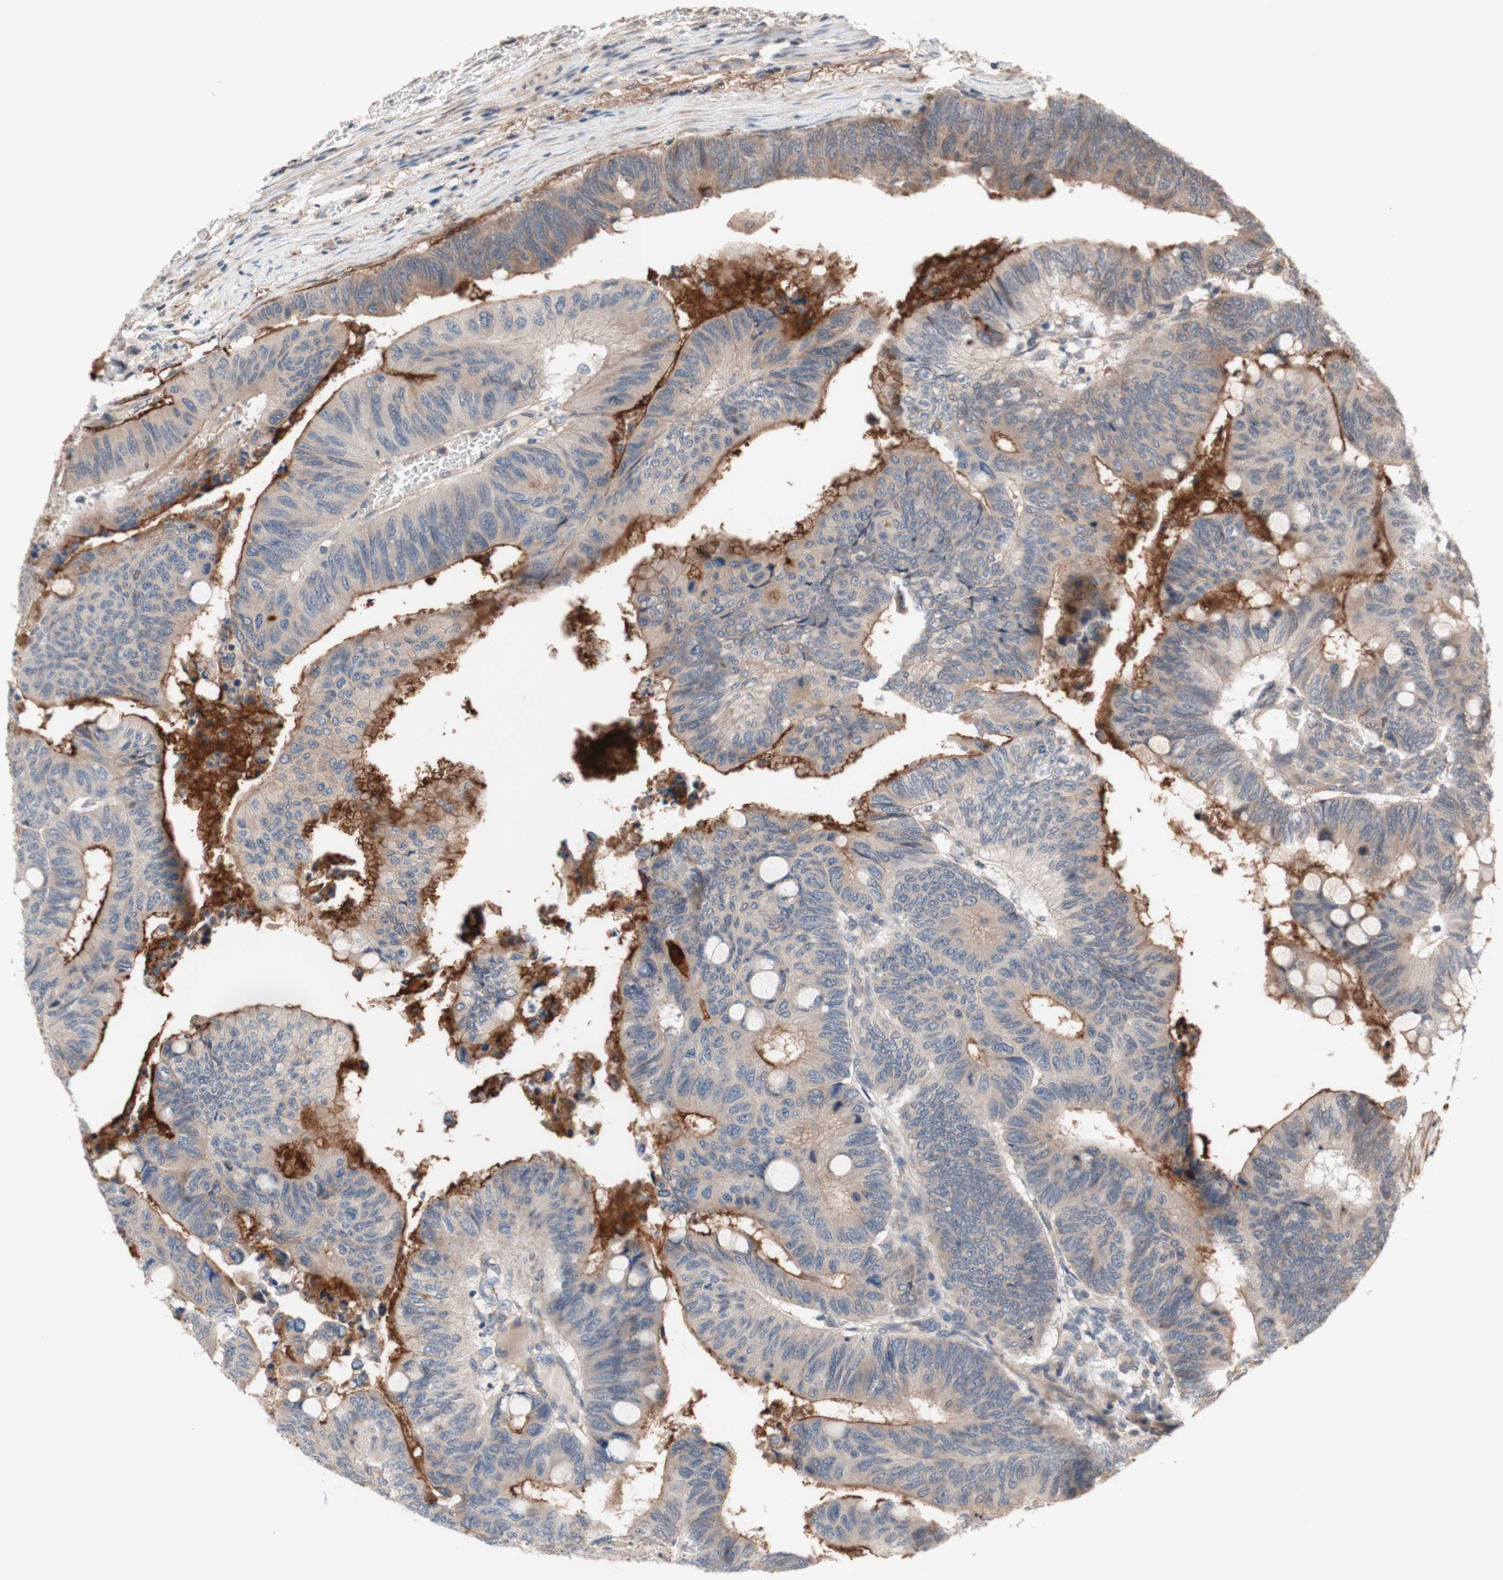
{"staining": {"intensity": "strong", "quantity": "<25%", "location": "cytoplasmic/membranous"}, "tissue": "colorectal cancer", "cell_type": "Tumor cells", "image_type": "cancer", "snomed": [{"axis": "morphology", "description": "Normal tissue, NOS"}, {"axis": "morphology", "description": "Adenocarcinoma, NOS"}, {"axis": "topography", "description": "Rectum"}, {"axis": "topography", "description": "Peripheral nerve tissue"}], "caption": "Immunohistochemistry (IHC) micrograph of neoplastic tissue: human colorectal cancer (adenocarcinoma) stained using IHC reveals medium levels of strong protein expression localized specifically in the cytoplasmic/membranous of tumor cells, appearing as a cytoplasmic/membranous brown color.", "gene": "CD55", "patient": {"sex": "male", "age": 92}}